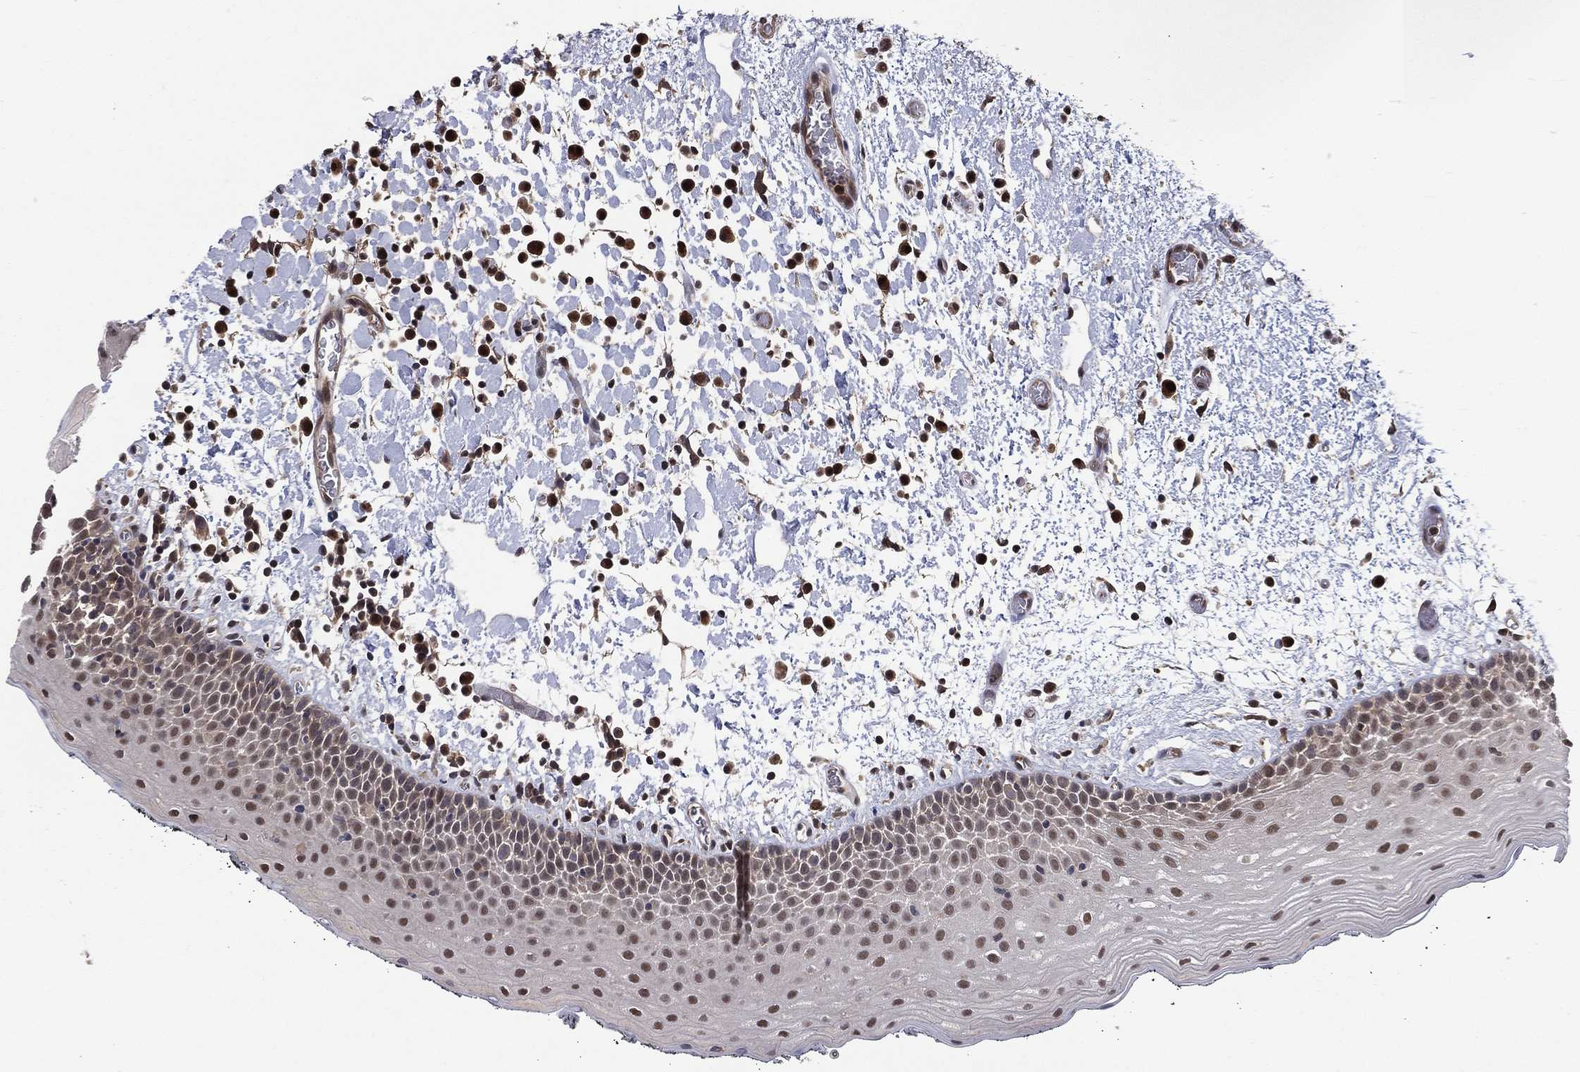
{"staining": {"intensity": "strong", "quantity": "<25%", "location": "nuclear"}, "tissue": "oral mucosa", "cell_type": "Squamous epithelial cells", "image_type": "normal", "snomed": [{"axis": "morphology", "description": "Normal tissue, NOS"}, {"axis": "morphology", "description": "Squamous cell carcinoma, NOS"}, {"axis": "topography", "description": "Oral tissue"}, {"axis": "topography", "description": "Tounge, NOS"}, {"axis": "topography", "description": "Head-Neck"}], "caption": "Approximately <25% of squamous epithelial cells in normal human oral mucosa demonstrate strong nuclear protein expression as visualized by brown immunohistochemical staining.", "gene": "ICOSLG", "patient": {"sex": "female", "age": 80}}